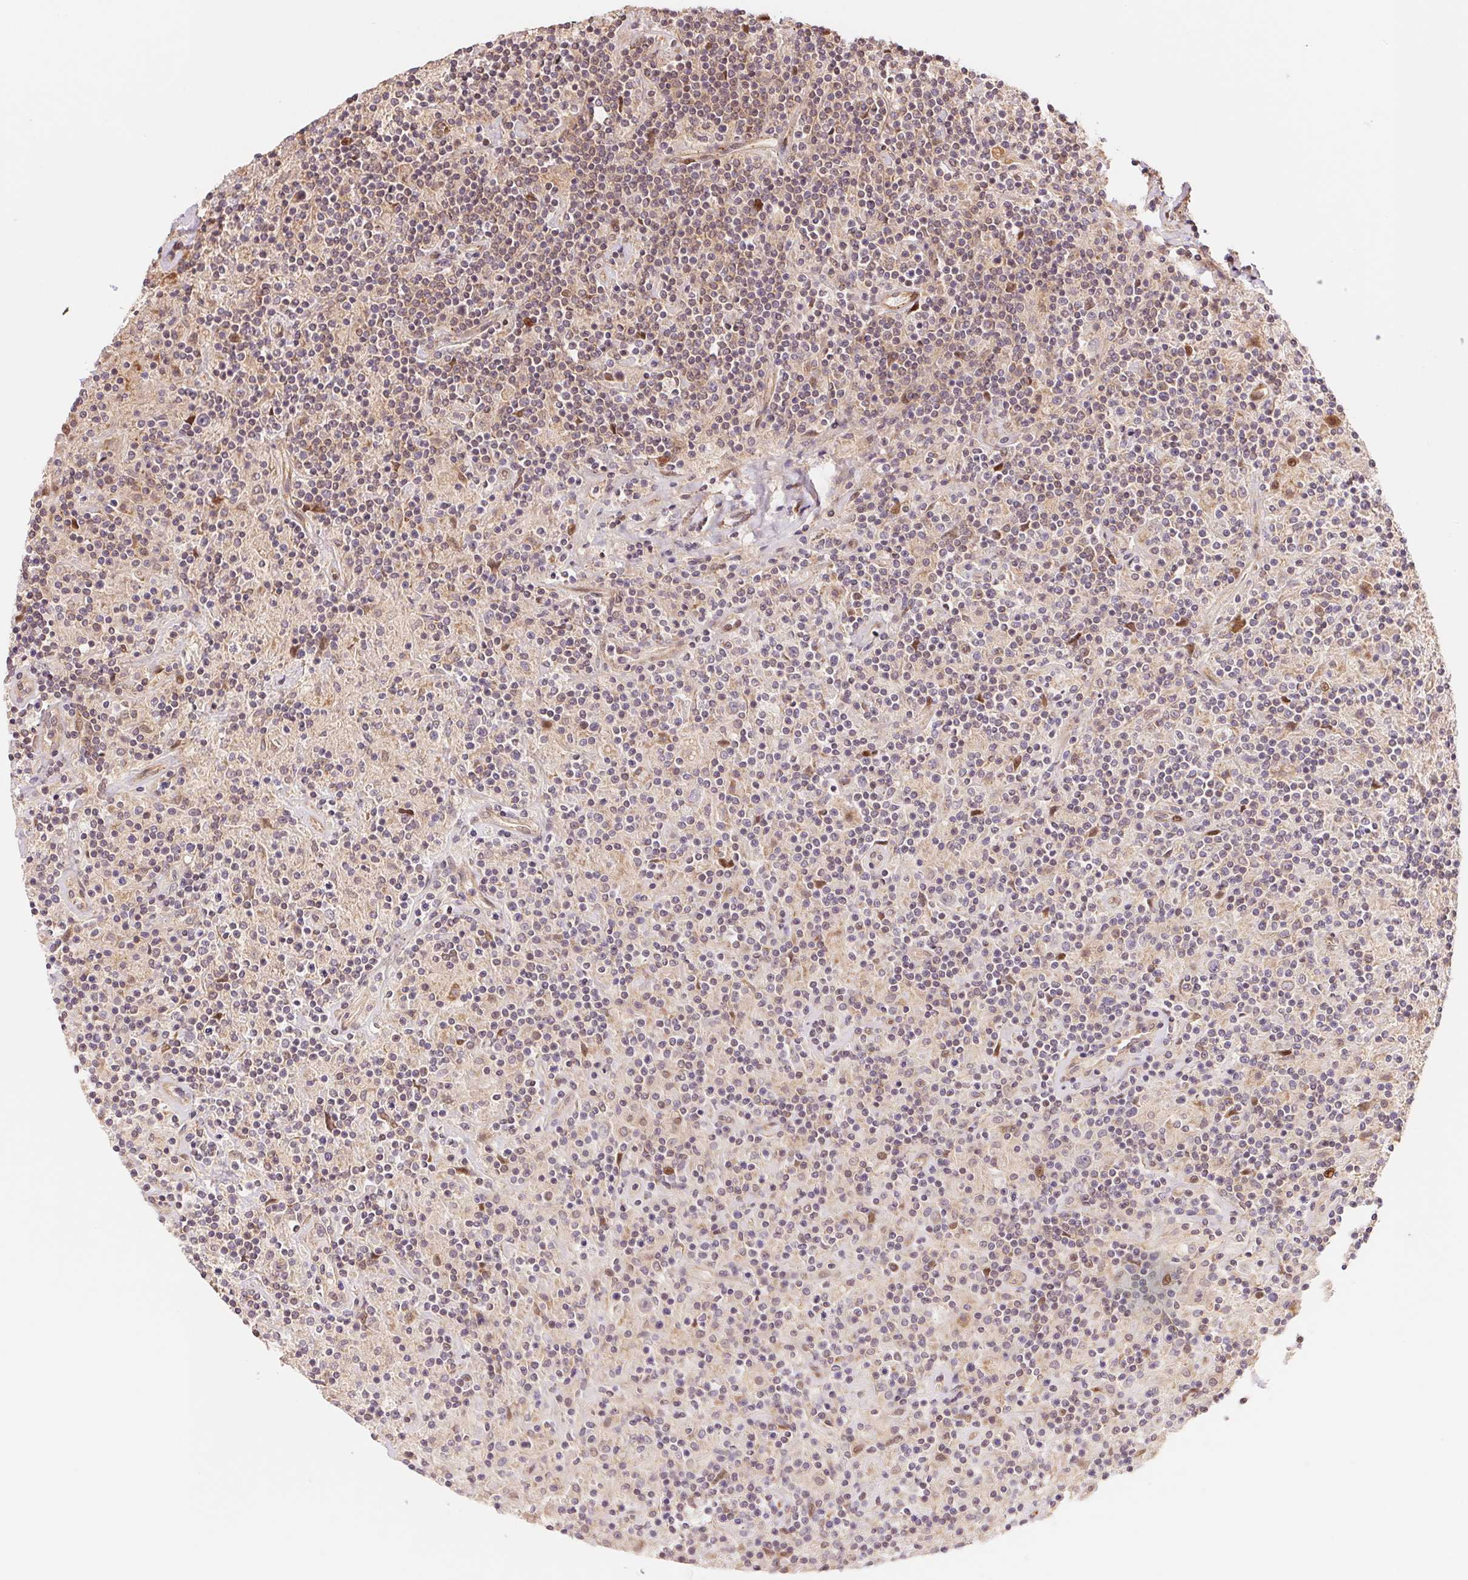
{"staining": {"intensity": "negative", "quantity": "none", "location": "none"}, "tissue": "lymphoma", "cell_type": "Tumor cells", "image_type": "cancer", "snomed": [{"axis": "morphology", "description": "Hodgkin's disease, NOS"}, {"axis": "topography", "description": "Lymph node"}], "caption": "Lymphoma was stained to show a protein in brown. There is no significant expression in tumor cells.", "gene": "TNIP2", "patient": {"sex": "male", "age": 70}}